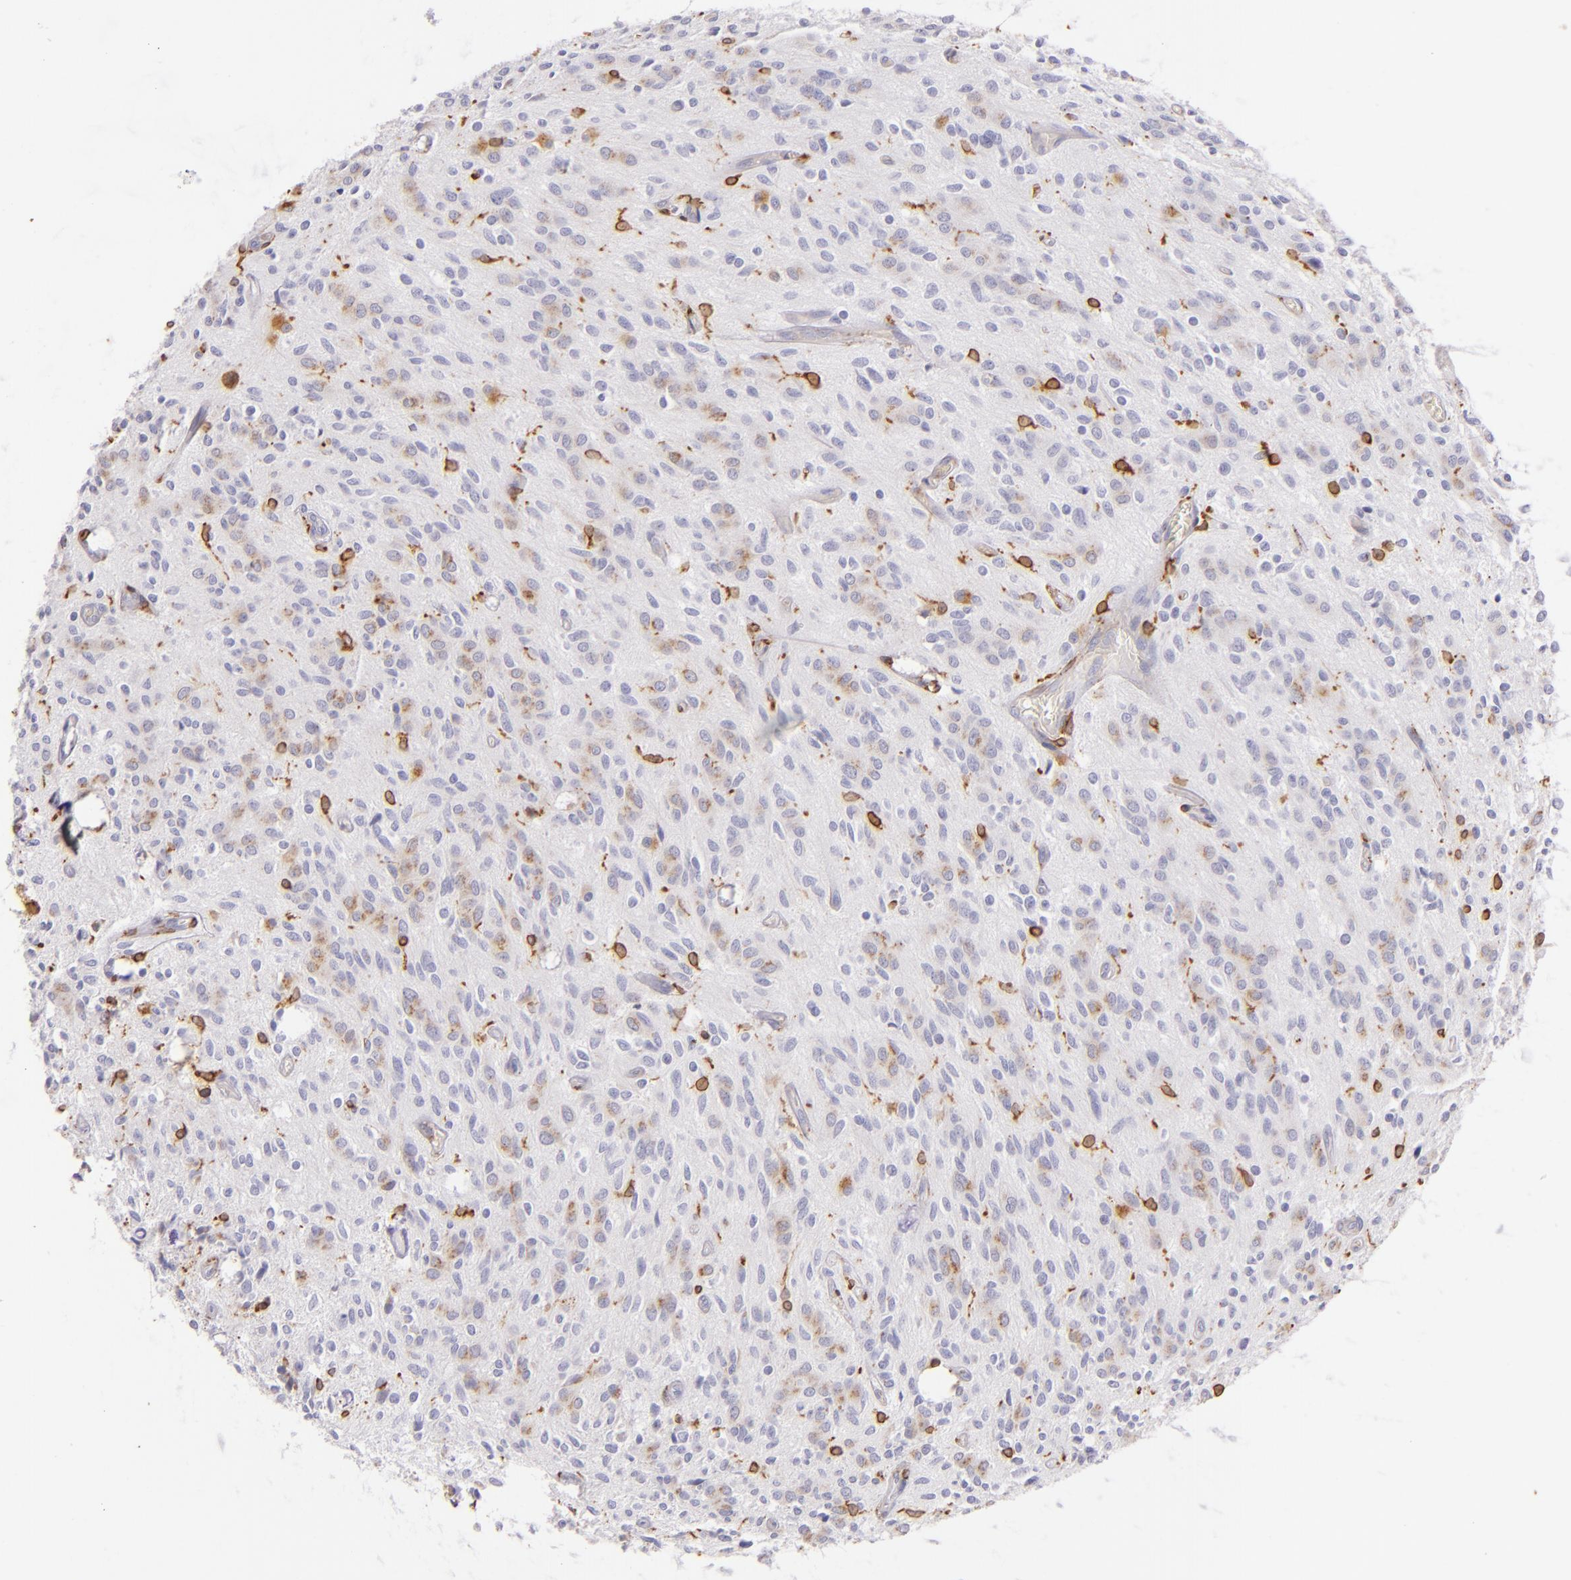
{"staining": {"intensity": "moderate", "quantity": "<25%", "location": "cytoplasmic/membranous"}, "tissue": "glioma", "cell_type": "Tumor cells", "image_type": "cancer", "snomed": [{"axis": "morphology", "description": "Glioma, malignant, Low grade"}, {"axis": "topography", "description": "Brain"}], "caption": "Immunohistochemistry (IHC) photomicrograph of human low-grade glioma (malignant) stained for a protein (brown), which exhibits low levels of moderate cytoplasmic/membranous staining in about <25% of tumor cells.", "gene": "CD74", "patient": {"sex": "female", "age": 15}}